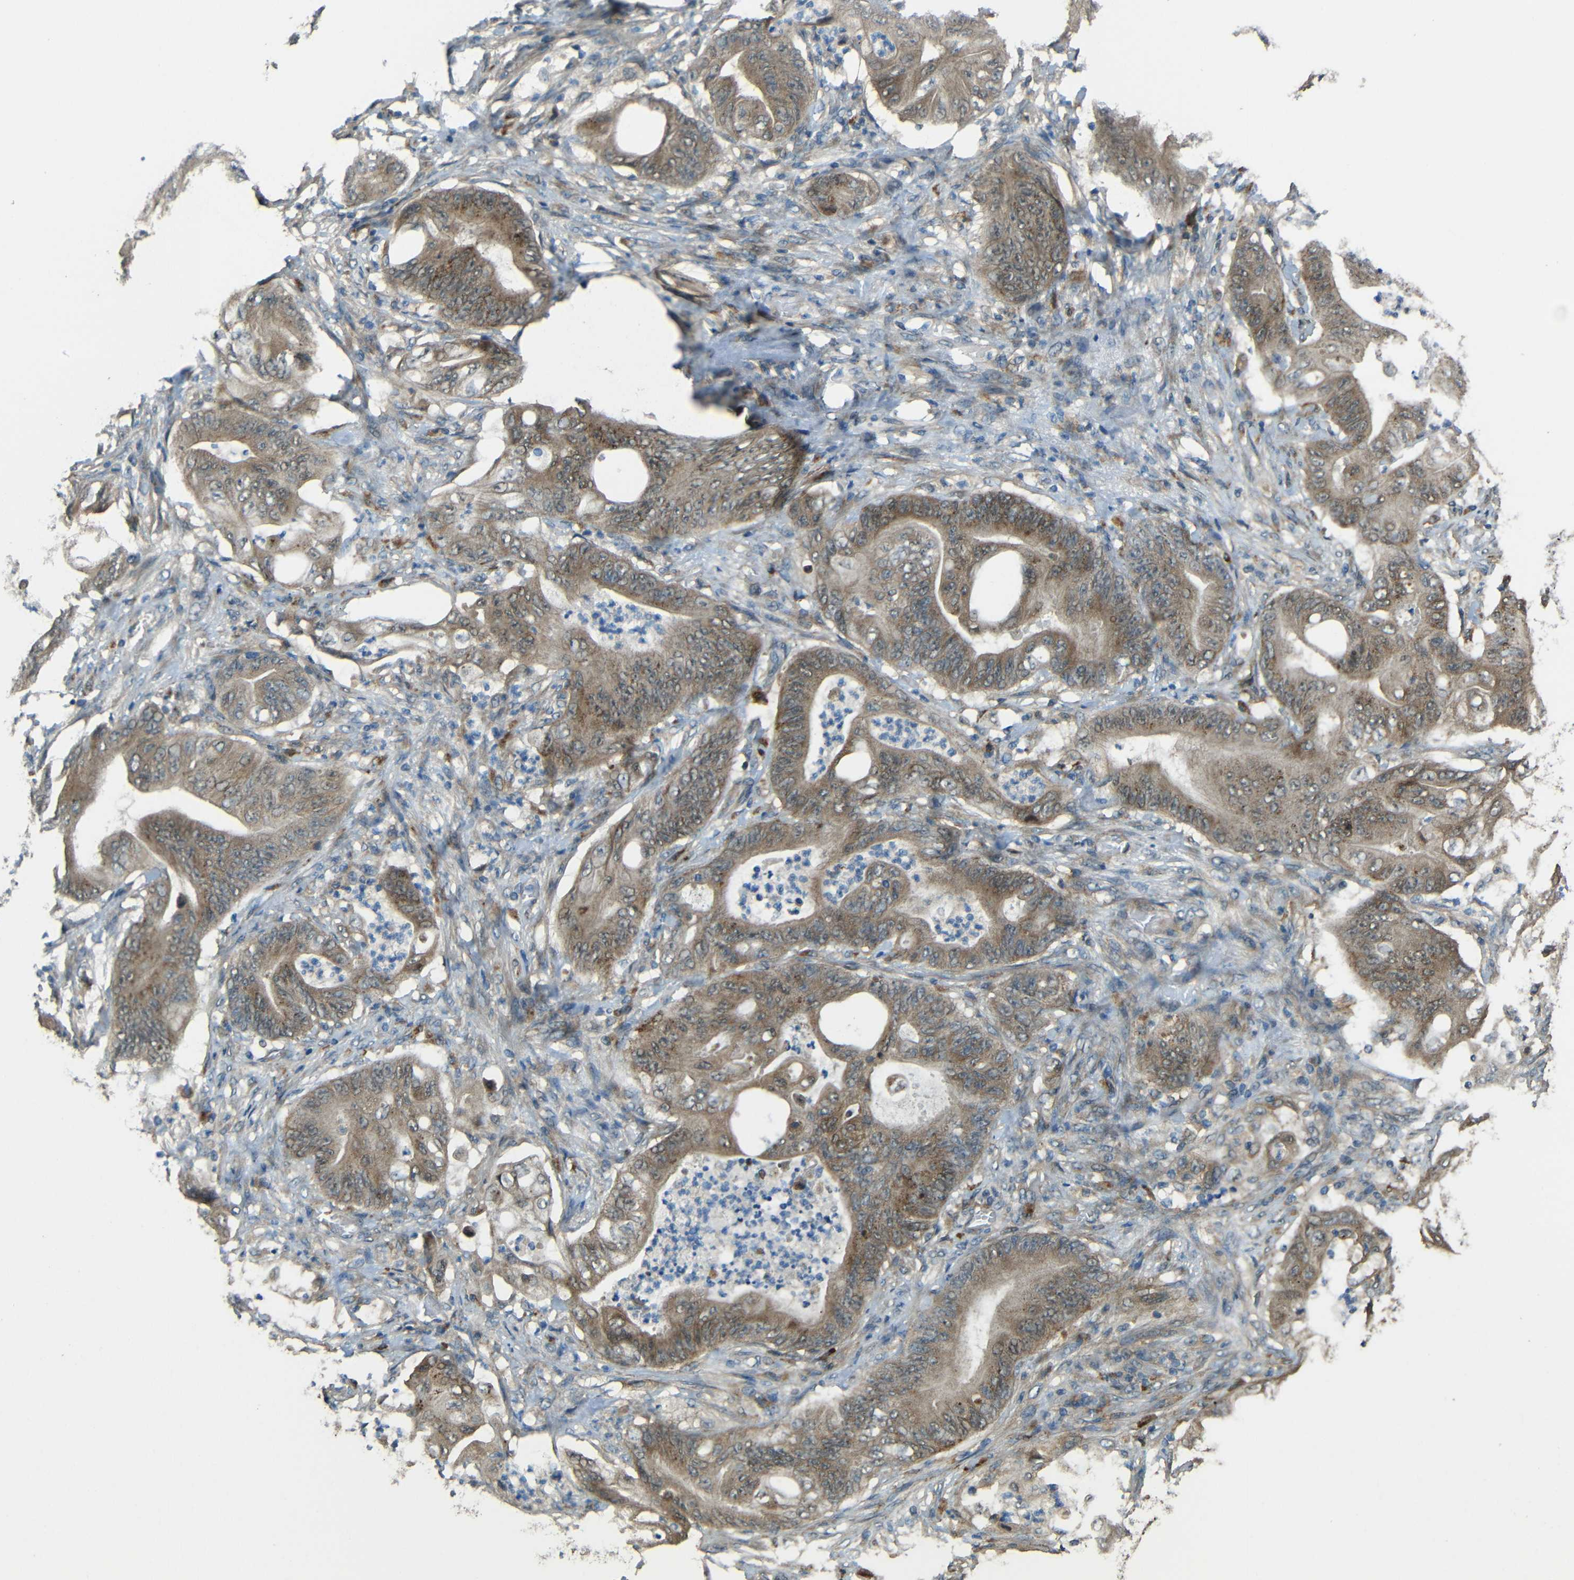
{"staining": {"intensity": "moderate", "quantity": ">75%", "location": "cytoplasmic/membranous"}, "tissue": "stomach cancer", "cell_type": "Tumor cells", "image_type": "cancer", "snomed": [{"axis": "morphology", "description": "Adenocarcinoma, NOS"}, {"axis": "topography", "description": "Stomach"}], "caption": "Protein expression by immunohistochemistry (IHC) demonstrates moderate cytoplasmic/membranous expression in approximately >75% of tumor cells in stomach adenocarcinoma.", "gene": "ACACA", "patient": {"sex": "female", "age": 73}}